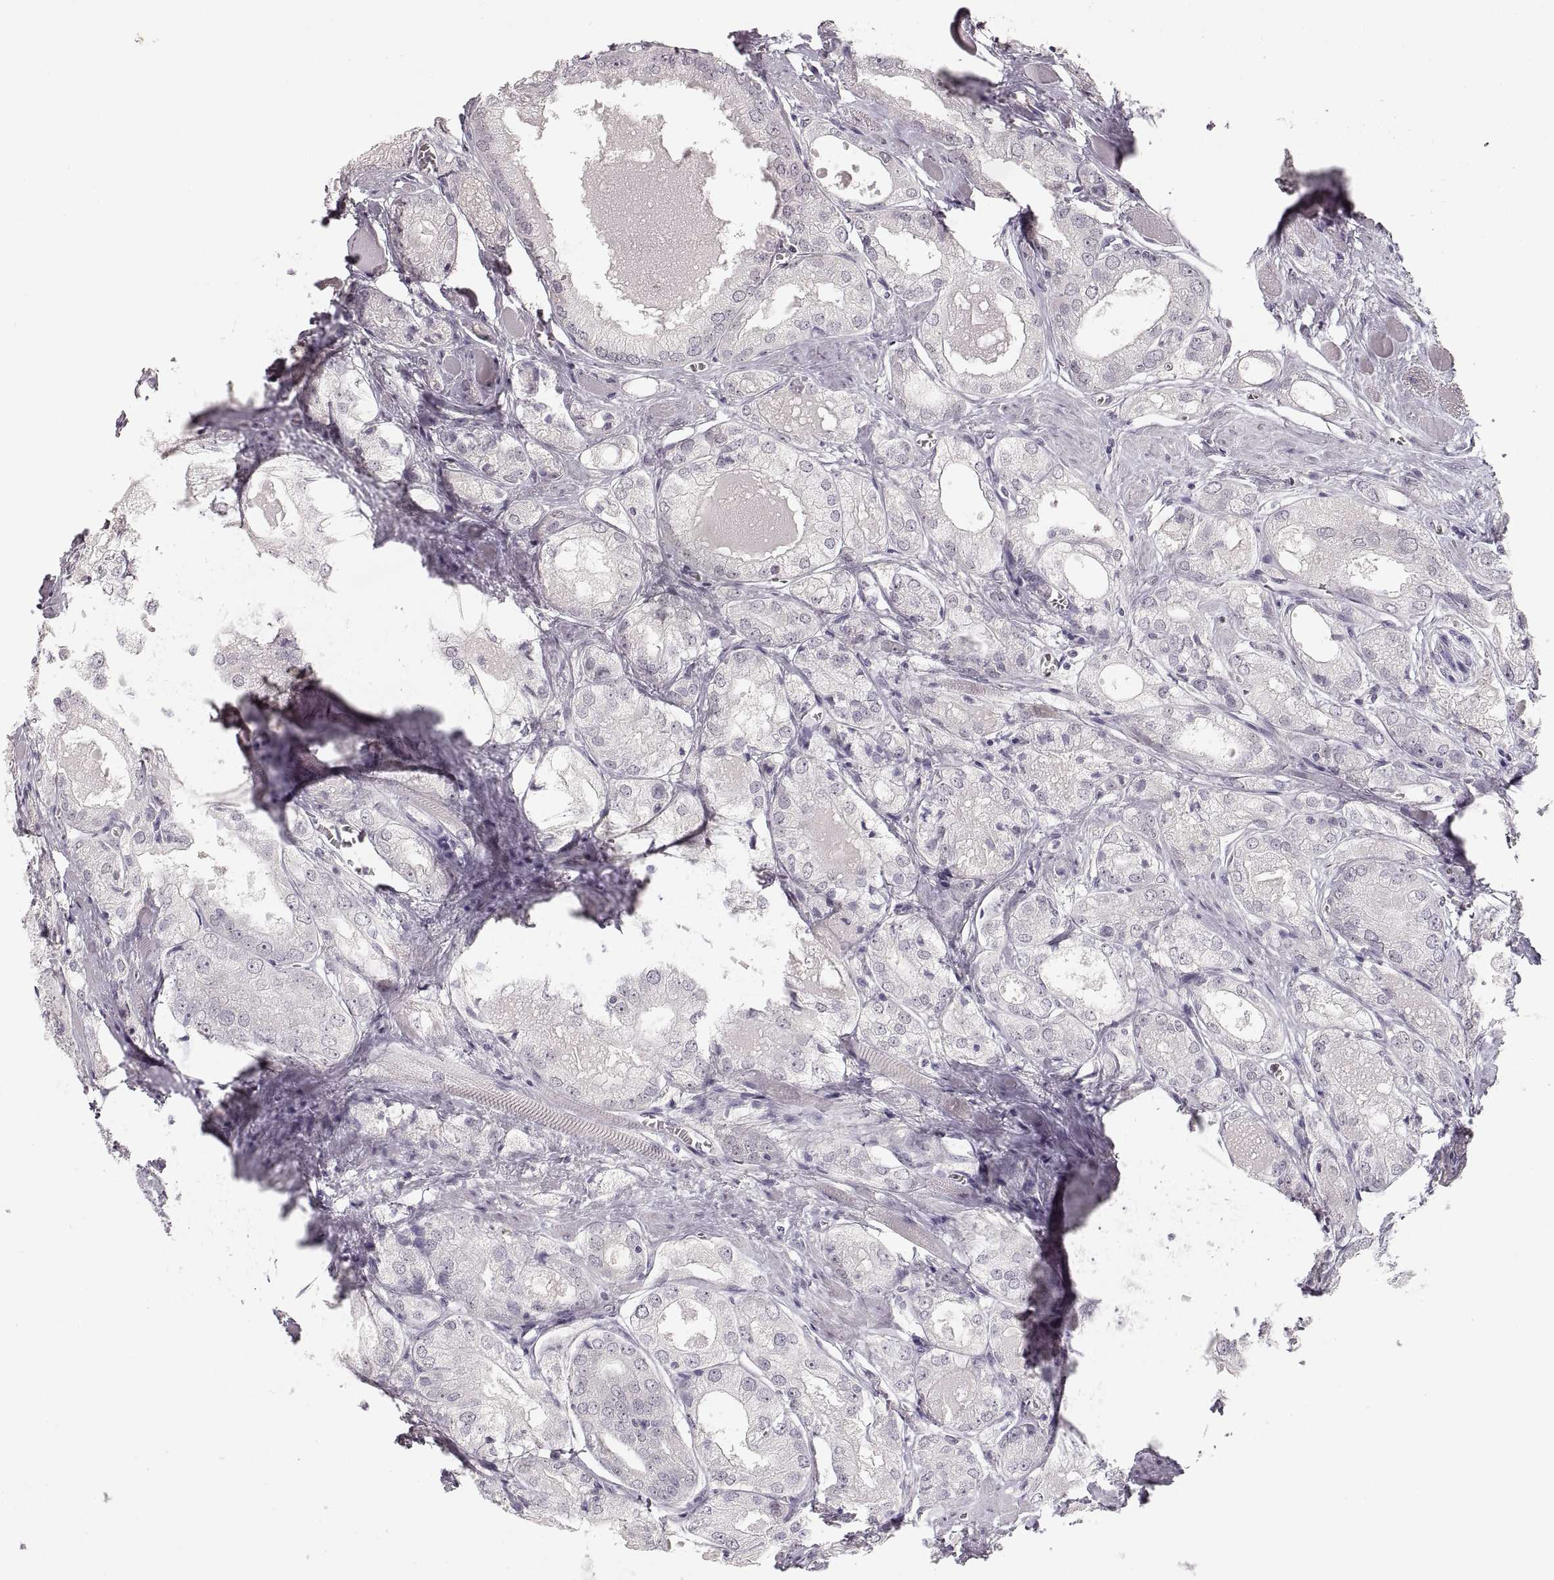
{"staining": {"intensity": "negative", "quantity": "none", "location": "none"}, "tissue": "prostate cancer", "cell_type": "Tumor cells", "image_type": "cancer", "snomed": [{"axis": "morphology", "description": "Adenocarcinoma, NOS"}, {"axis": "morphology", "description": "Adenocarcinoma, High grade"}, {"axis": "topography", "description": "Prostate"}], "caption": "This image is of prostate adenocarcinoma stained with IHC to label a protein in brown with the nuclei are counter-stained blue. There is no staining in tumor cells.", "gene": "PCSK2", "patient": {"sex": "male", "age": 70}}